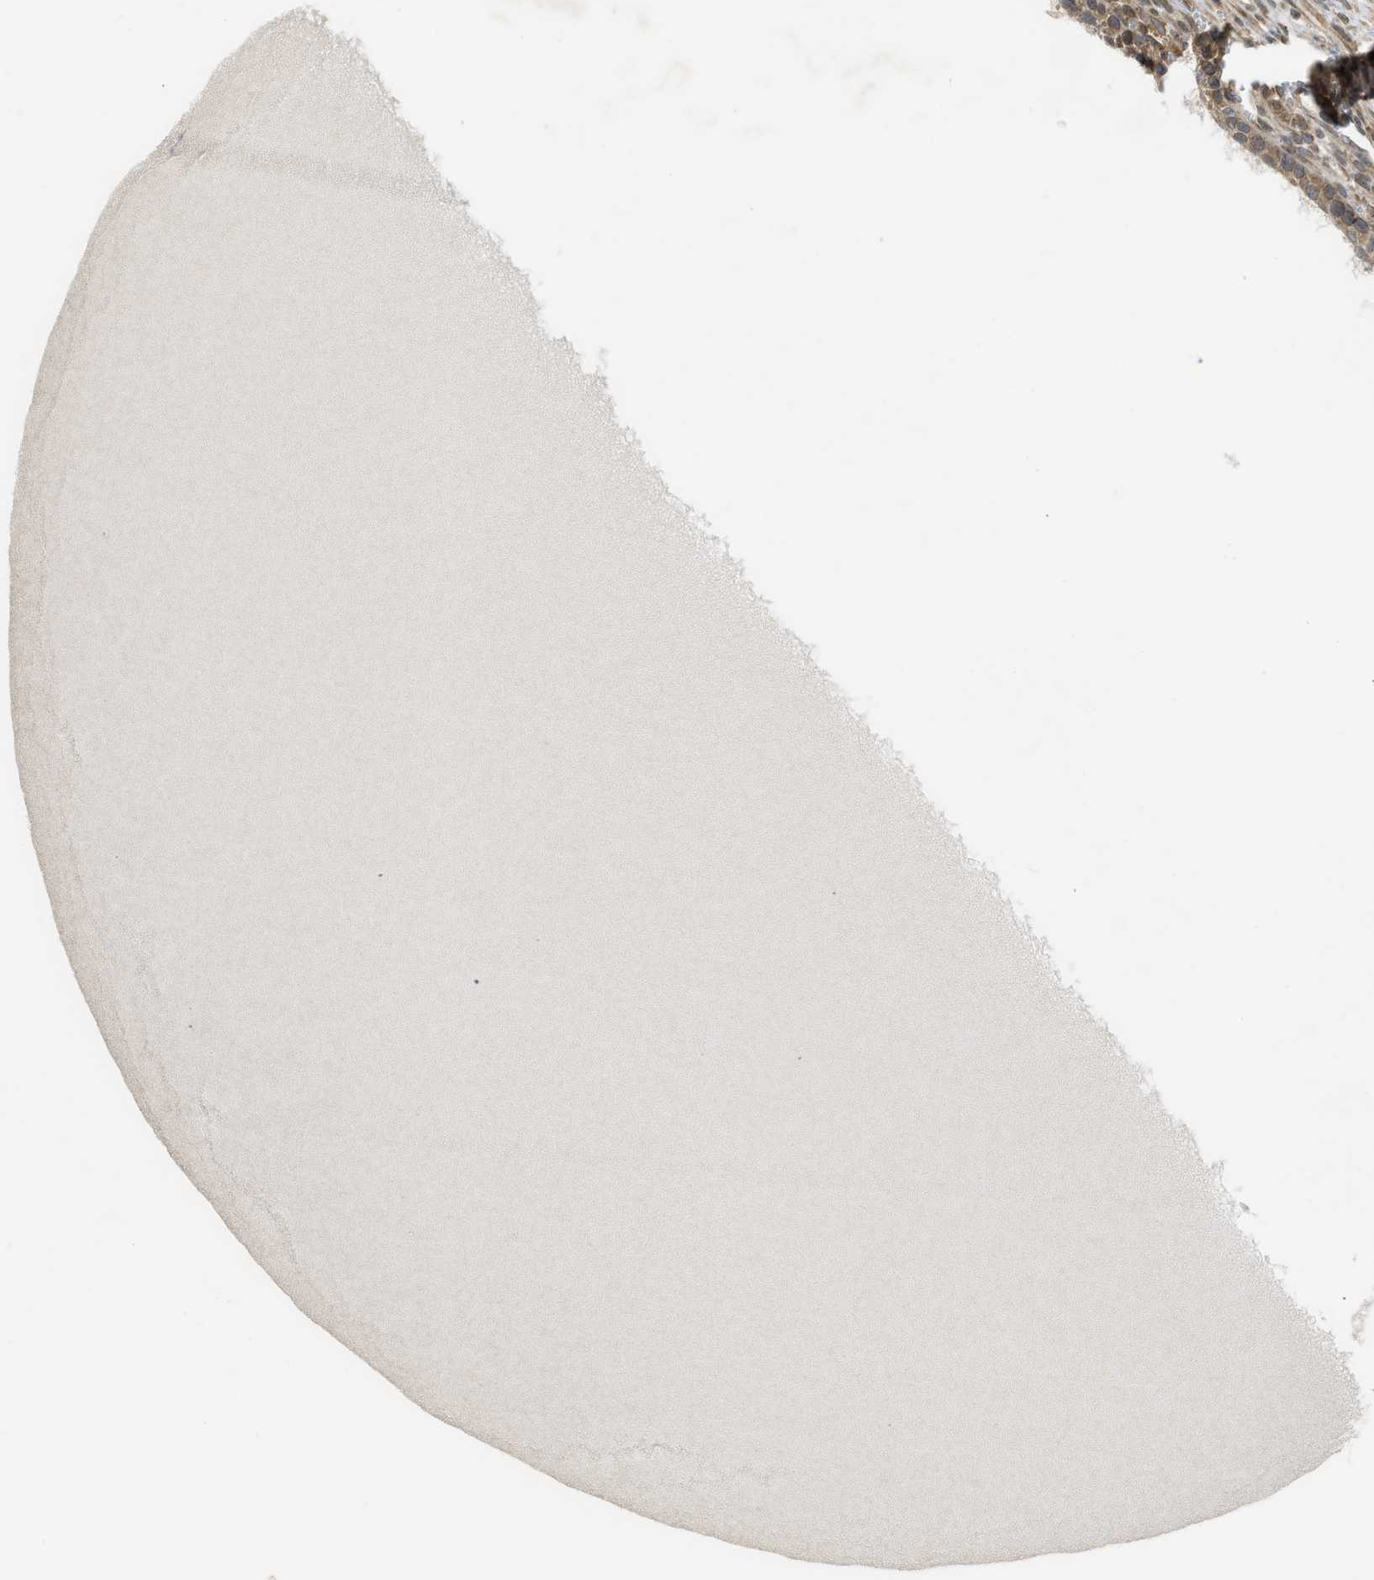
{"staining": {"intensity": "moderate", "quantity": "<25%", "location": "cytoplasmic/membranous"}, "tissue": "ovary", "cell_type": "Ovarian stroma cells", "image_type": "normal", "snomed": [{"axis": "morphology", "description": "Normal tissue, NOS"}, {"axis": "topography", "description": "Ovary"}], "caption": "Protein analysis of unremarkable ovary displays moderate cytoplasmic/membranous expression in about <25% of ovarian stroma cells. (DAB IHC, brown staining for protein, blue staining for nuclei).", "gene": "EIF2AK3", "patient": {"sex": "female", "age": 33}}